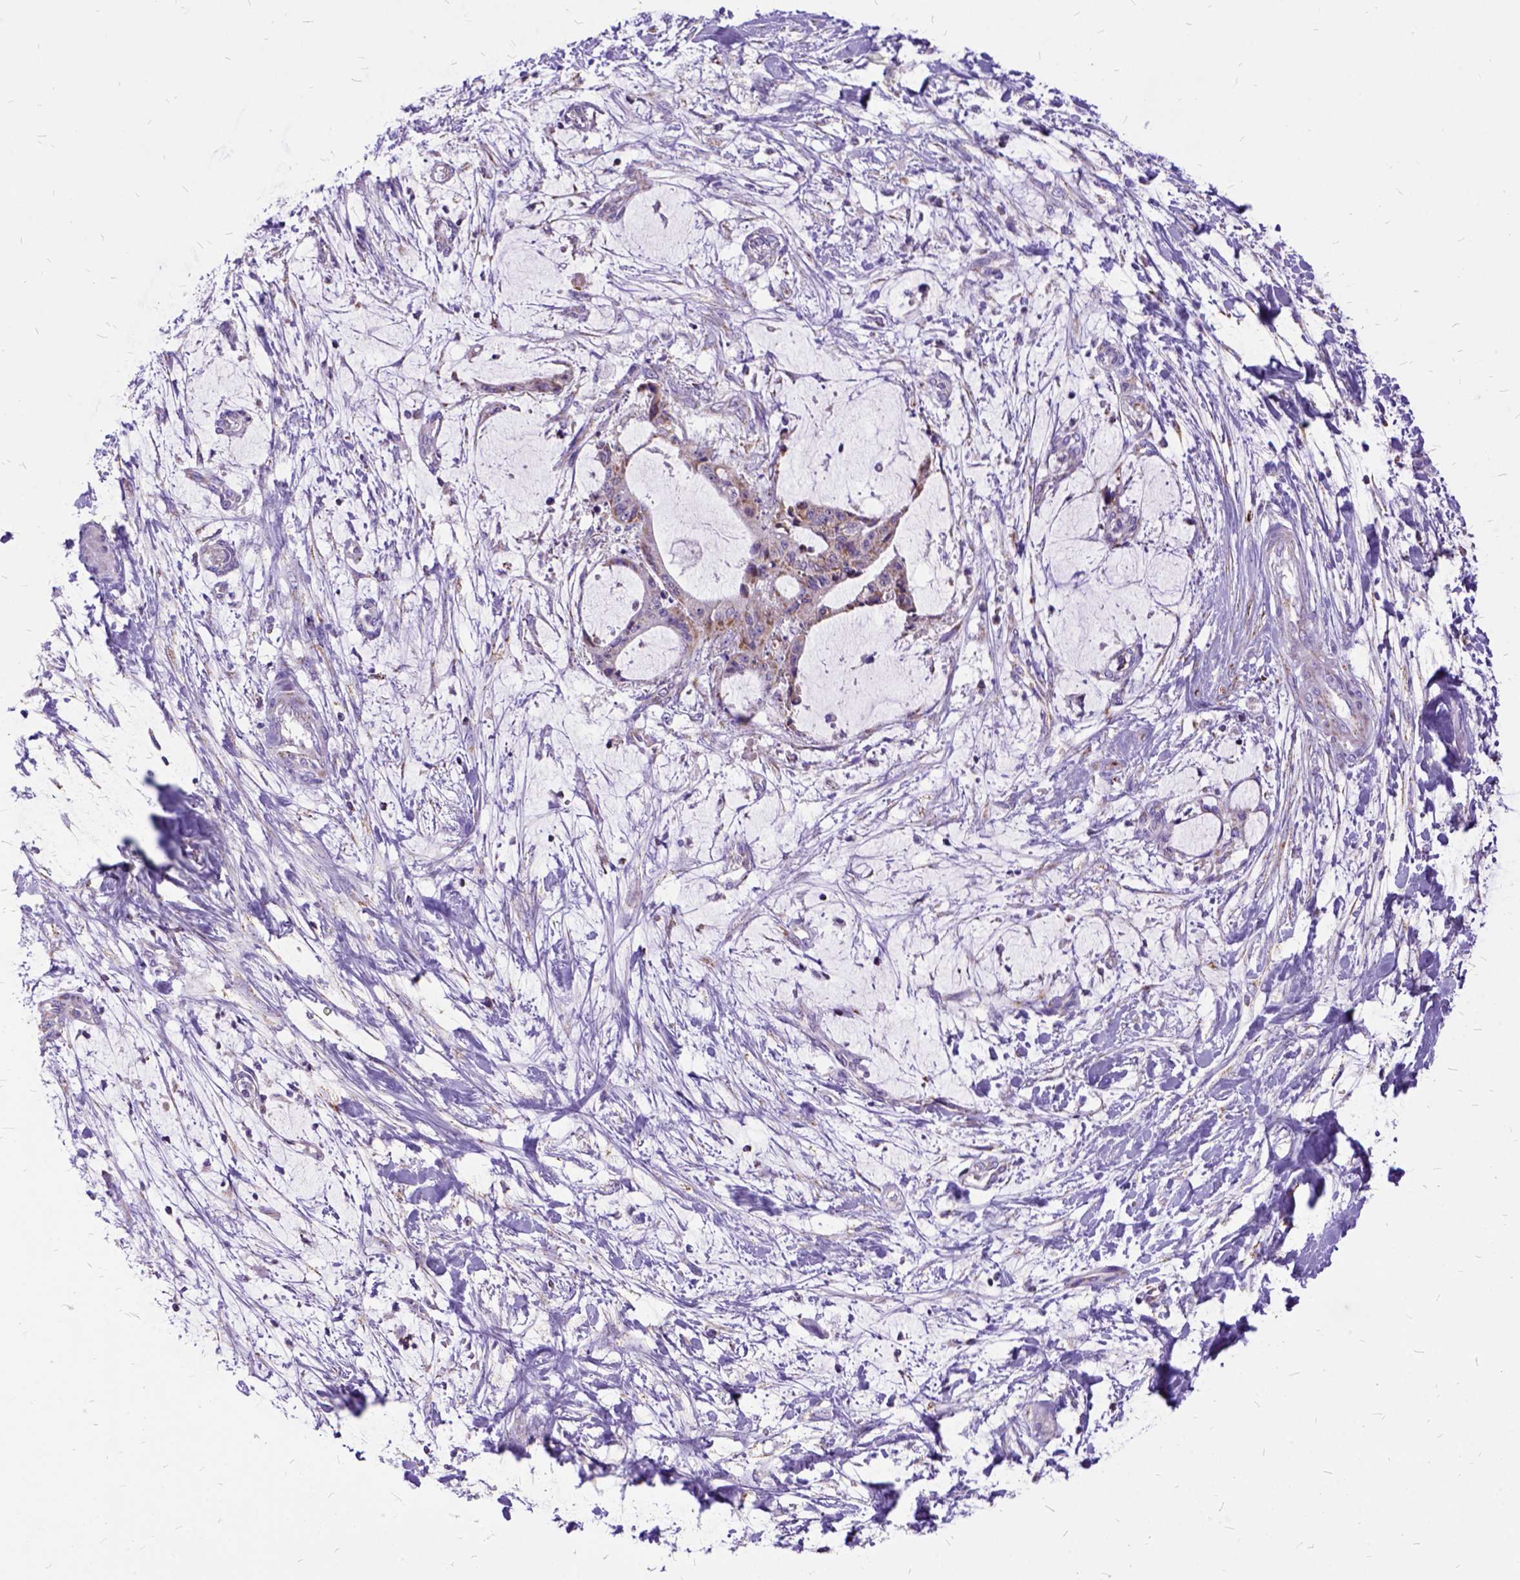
{"staining": {"intensity": "negative", "quantity": "none", "location": "none"}, "tissue": "liver cancer", "cell_type": "Tumor cells", "image_type": "cancer", "snomed": [{"axis": "morphology", "description": "Cholangiocarcinoma"}, {"axis": "topography", "description": "Liver"}], "caption": "IHC of liver cancer shows no positivity in tumor cells.", "gene": "OXCT1", "patient": {"sex": "female", "age": 73}}